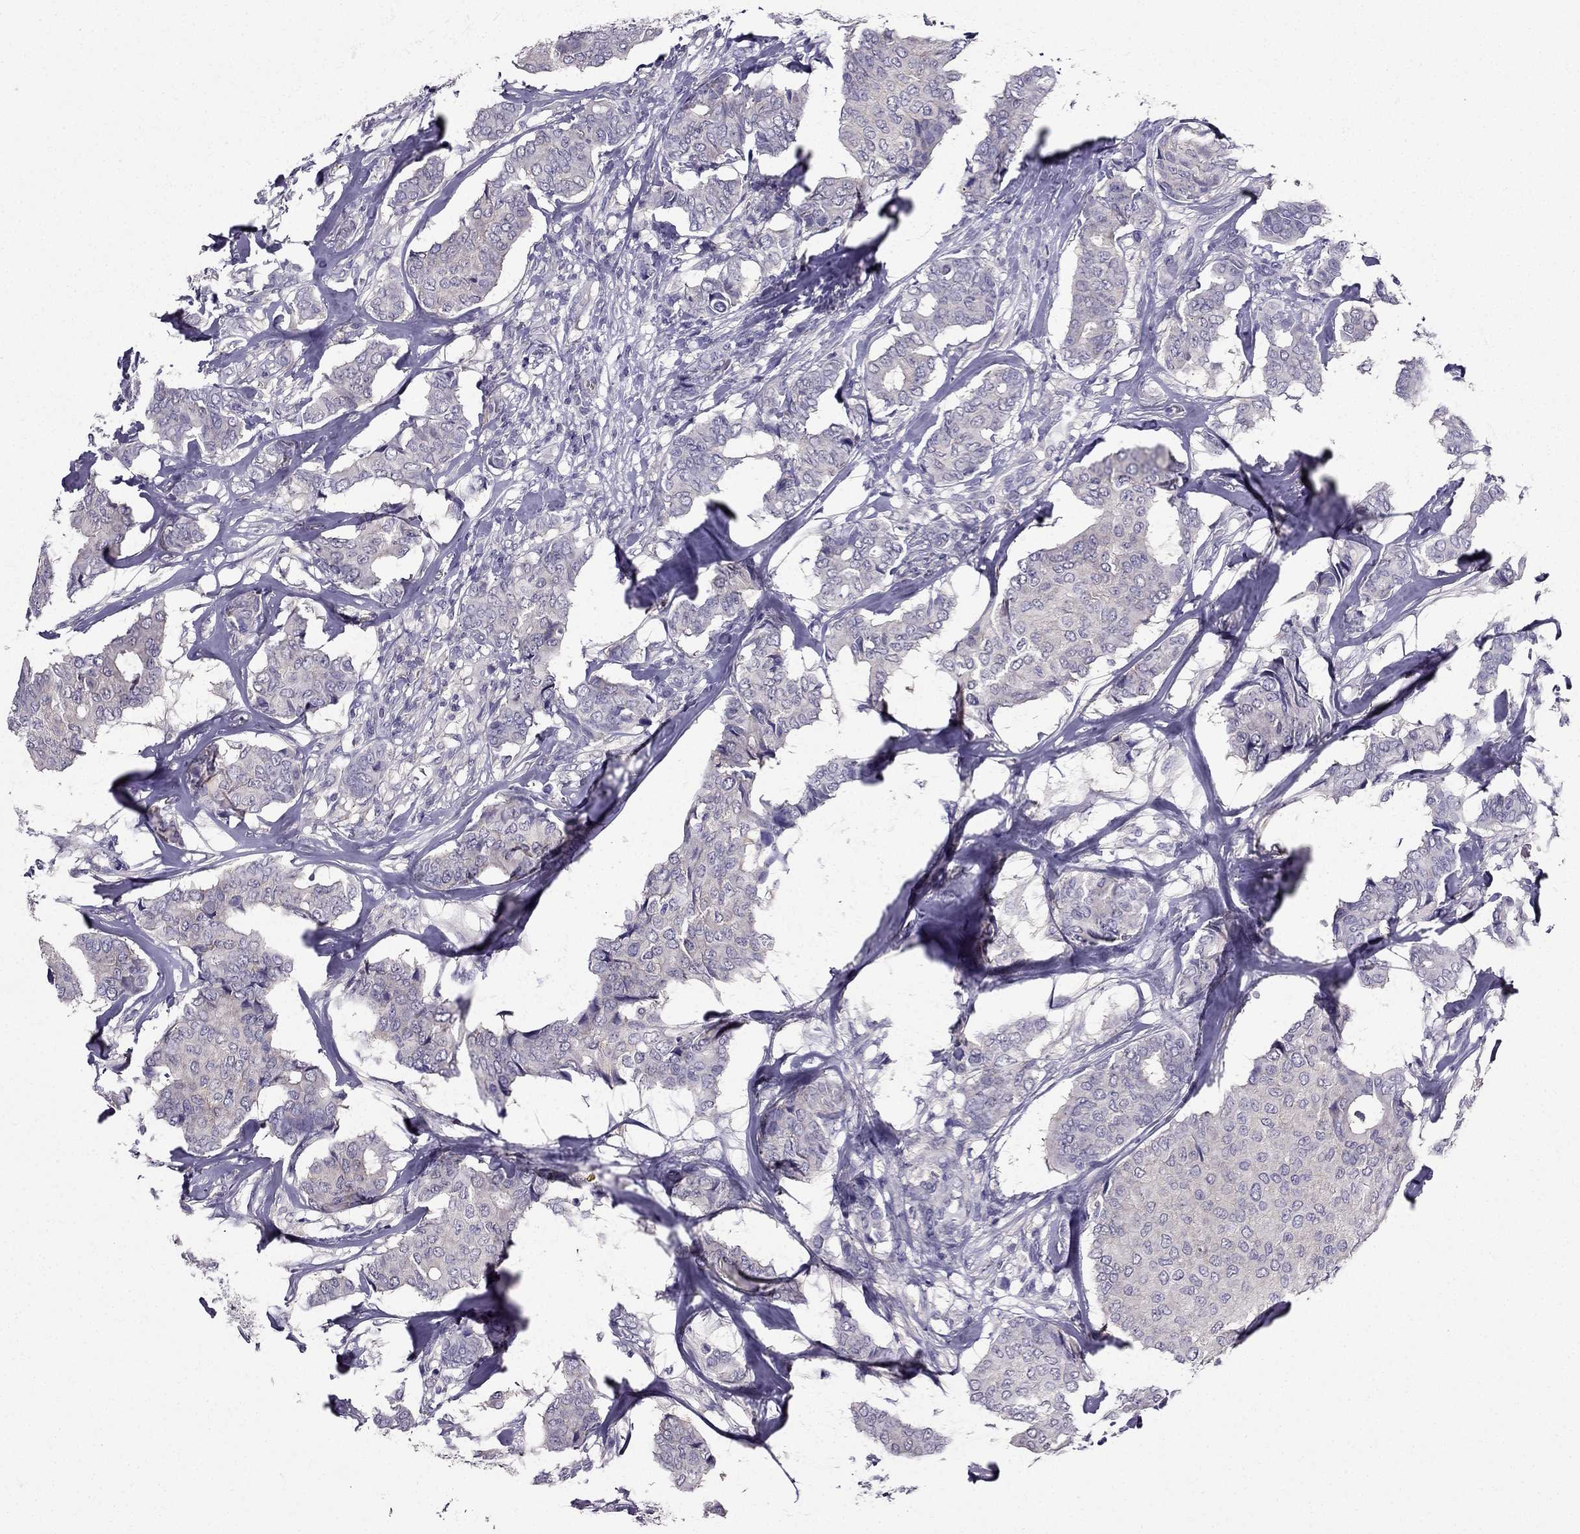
{"staining": {"intensity": "negative", "quantity": "none", "location": "none"}, "tissue": "breast cancer", "cell_type": "Tumor cells", "image_type": "cancer", "snomed": [{"axis": "morphology", "description": "Duct carcinoma"}, {"axis": "topography", "description": "Breast"}], "caption": "The immunohistochemistry (IHC) histopathology image has no significant expression in tumor cells of breast cancer (infiltrating ductal carcinoma) tissue. The staining is performed using DAB (3,3'-diaminobenzidine) brown chromogen with nuclei counter-stained in using hematoxylin.", "gene": "AAK1", "patient": {"sex": "female", "age": 75}}